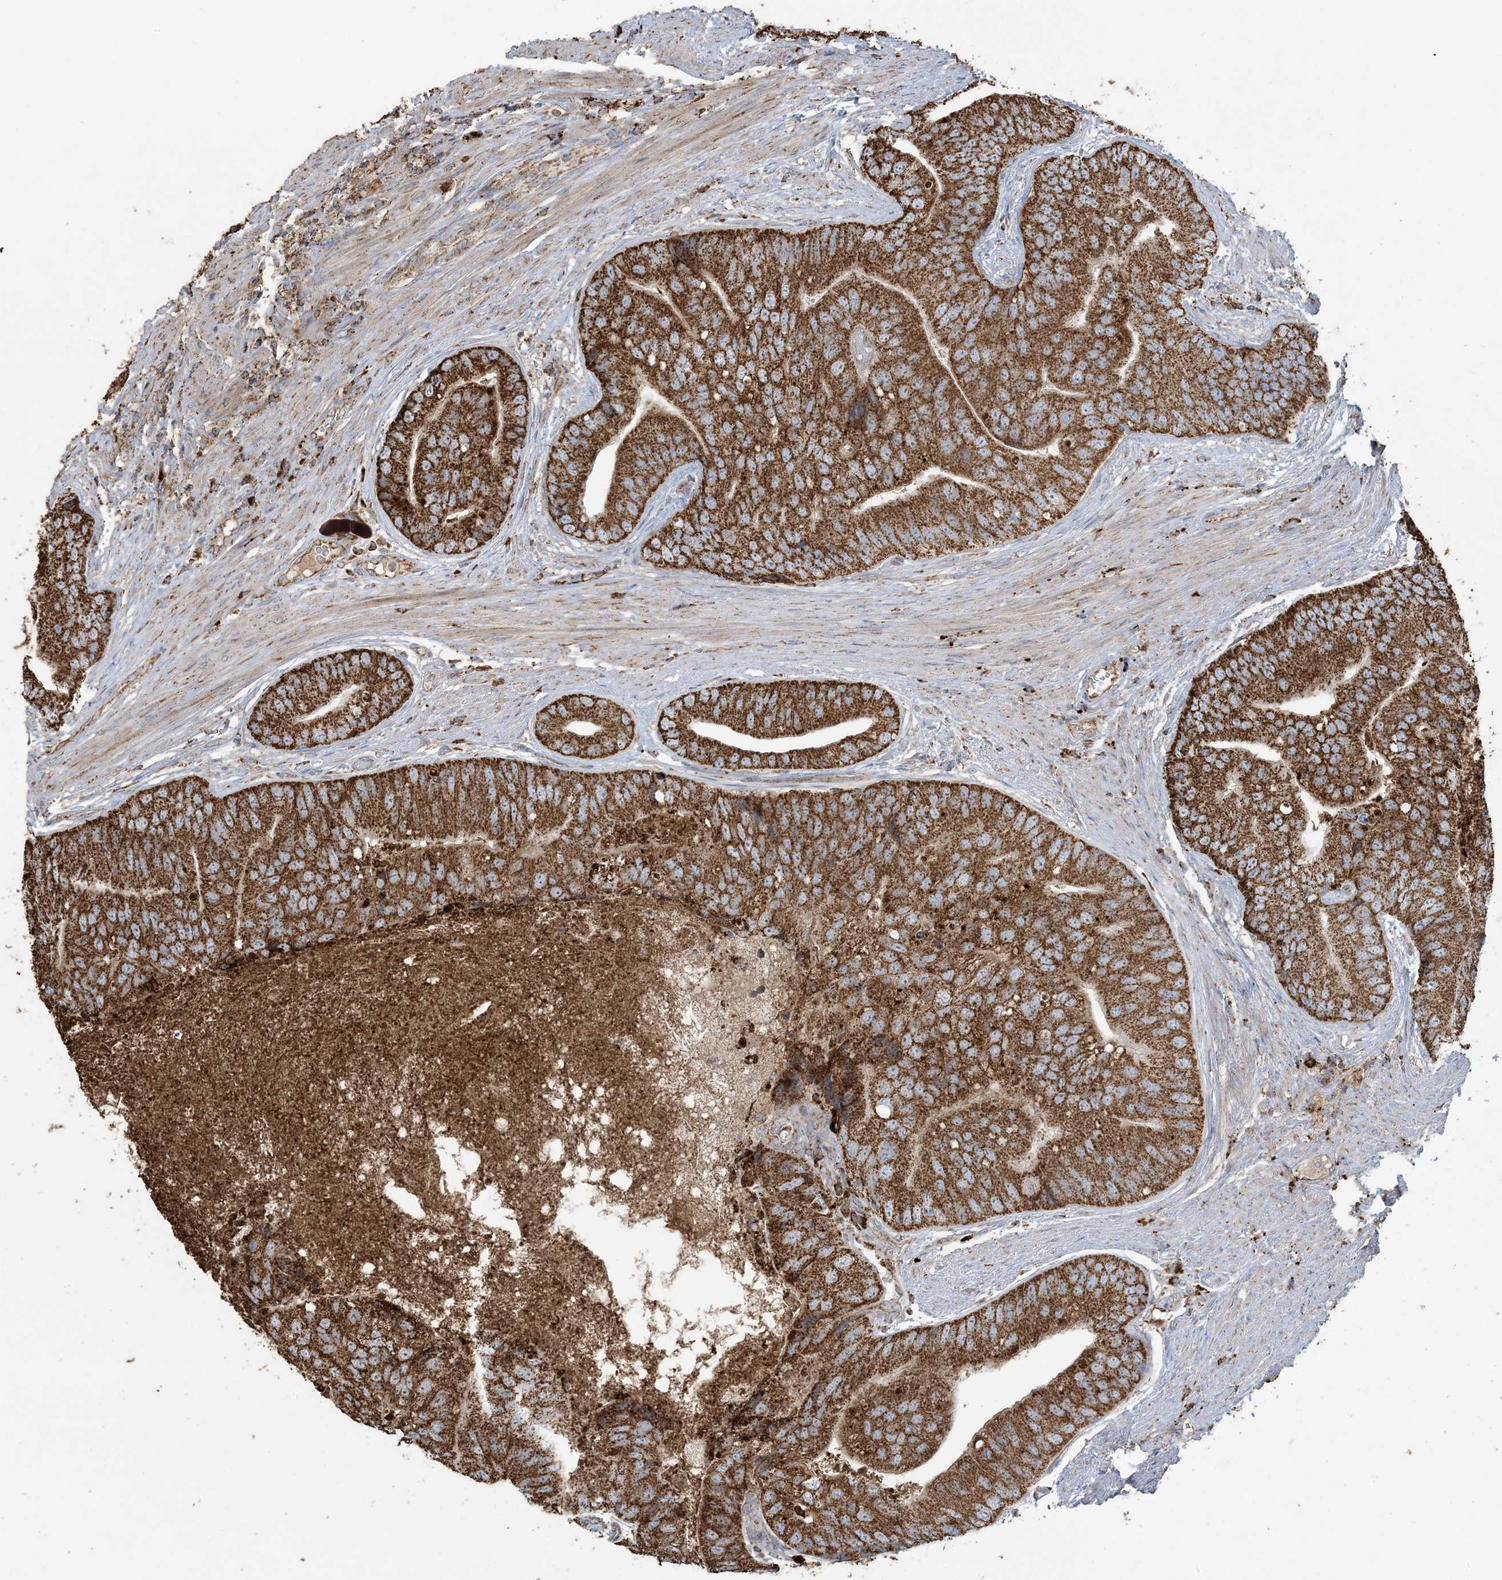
{"staining": {"intensity": "strong", "quantity": ">75%", "location": "cytoplasmic/membranous"}, "tissue": "prostate cancer", "cell_type": "Tumor cells", "image_type": "cancer", "snomed": [{"axis": "morphology", "description": "Adenocarcinoma, High grade"}, {"axis": "topography", "description": "Prostate"}], "caption": "Prostate high-grade adenocarcinoma stained for a protein (brown) reveals strong cytoplasmic/membranous positive positivity in about >75% of tumor cells.", "gene": "AGA", "patient": {"sex": "male", "age": 70}}